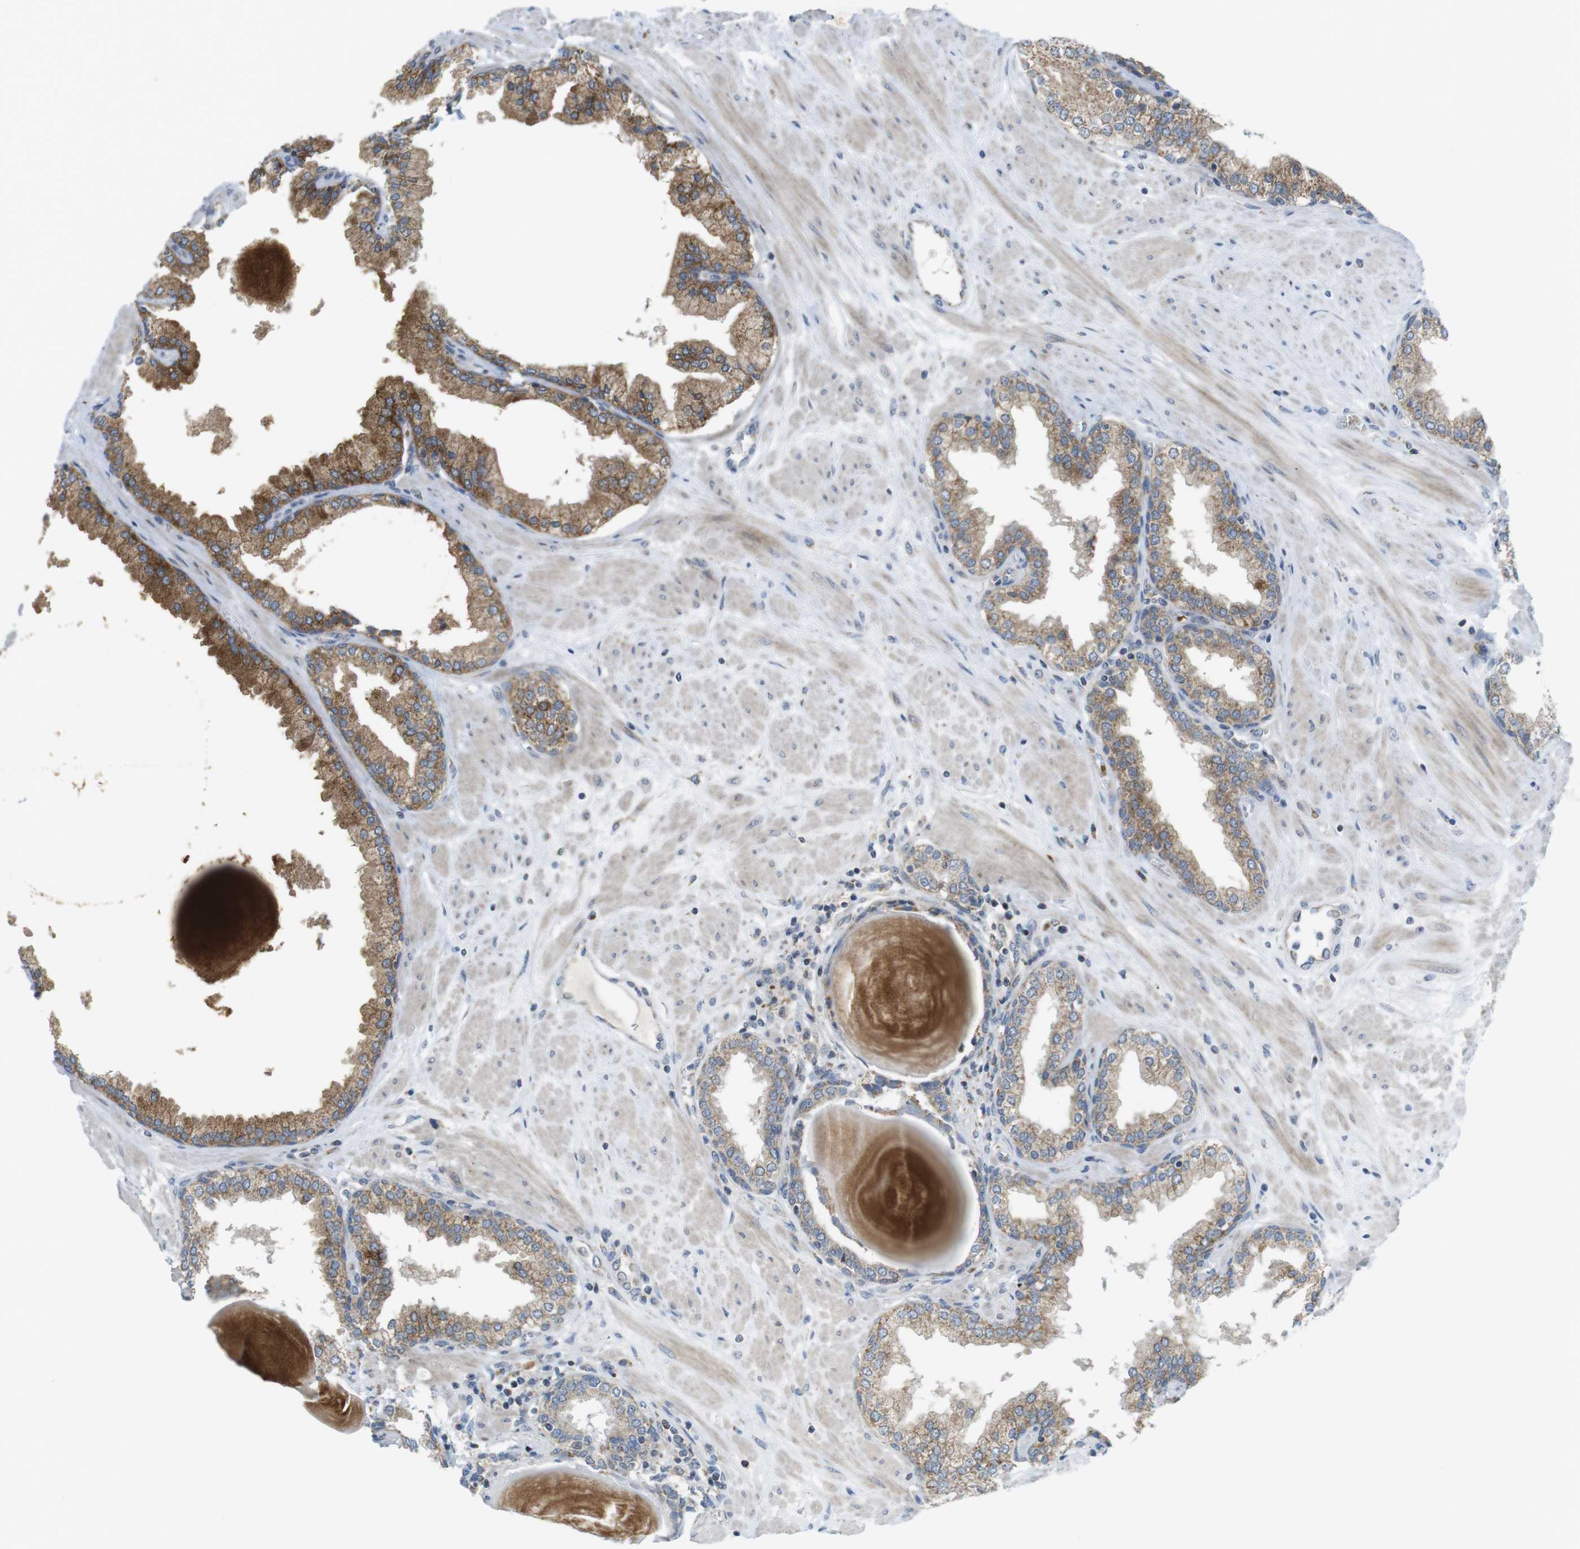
{"staining": {"intensity": "moderate", "quantity": ">75%", "location": "cytoplasmic/membranous"}, "tissue": "prostate", "cell_type": "Glandular cells", "image_type": "normal", "snomed": [{"axis": "morphology", "description": "Normal tissue, NOS"}, {"axis": "topography", "description": "Prostate"}], "caption": "Immunohistochemistry (IHC) image of benign prostate: prostate stained using IHC demonstrates medium levels of moderate protein expression localized specifically in the cytoplasmic/membranous of glandular cells, appearing as a cytoplasmic/membranous brown color.", "gene": "MARCHF1", "patient": {"sex": "male", "age": 51}}